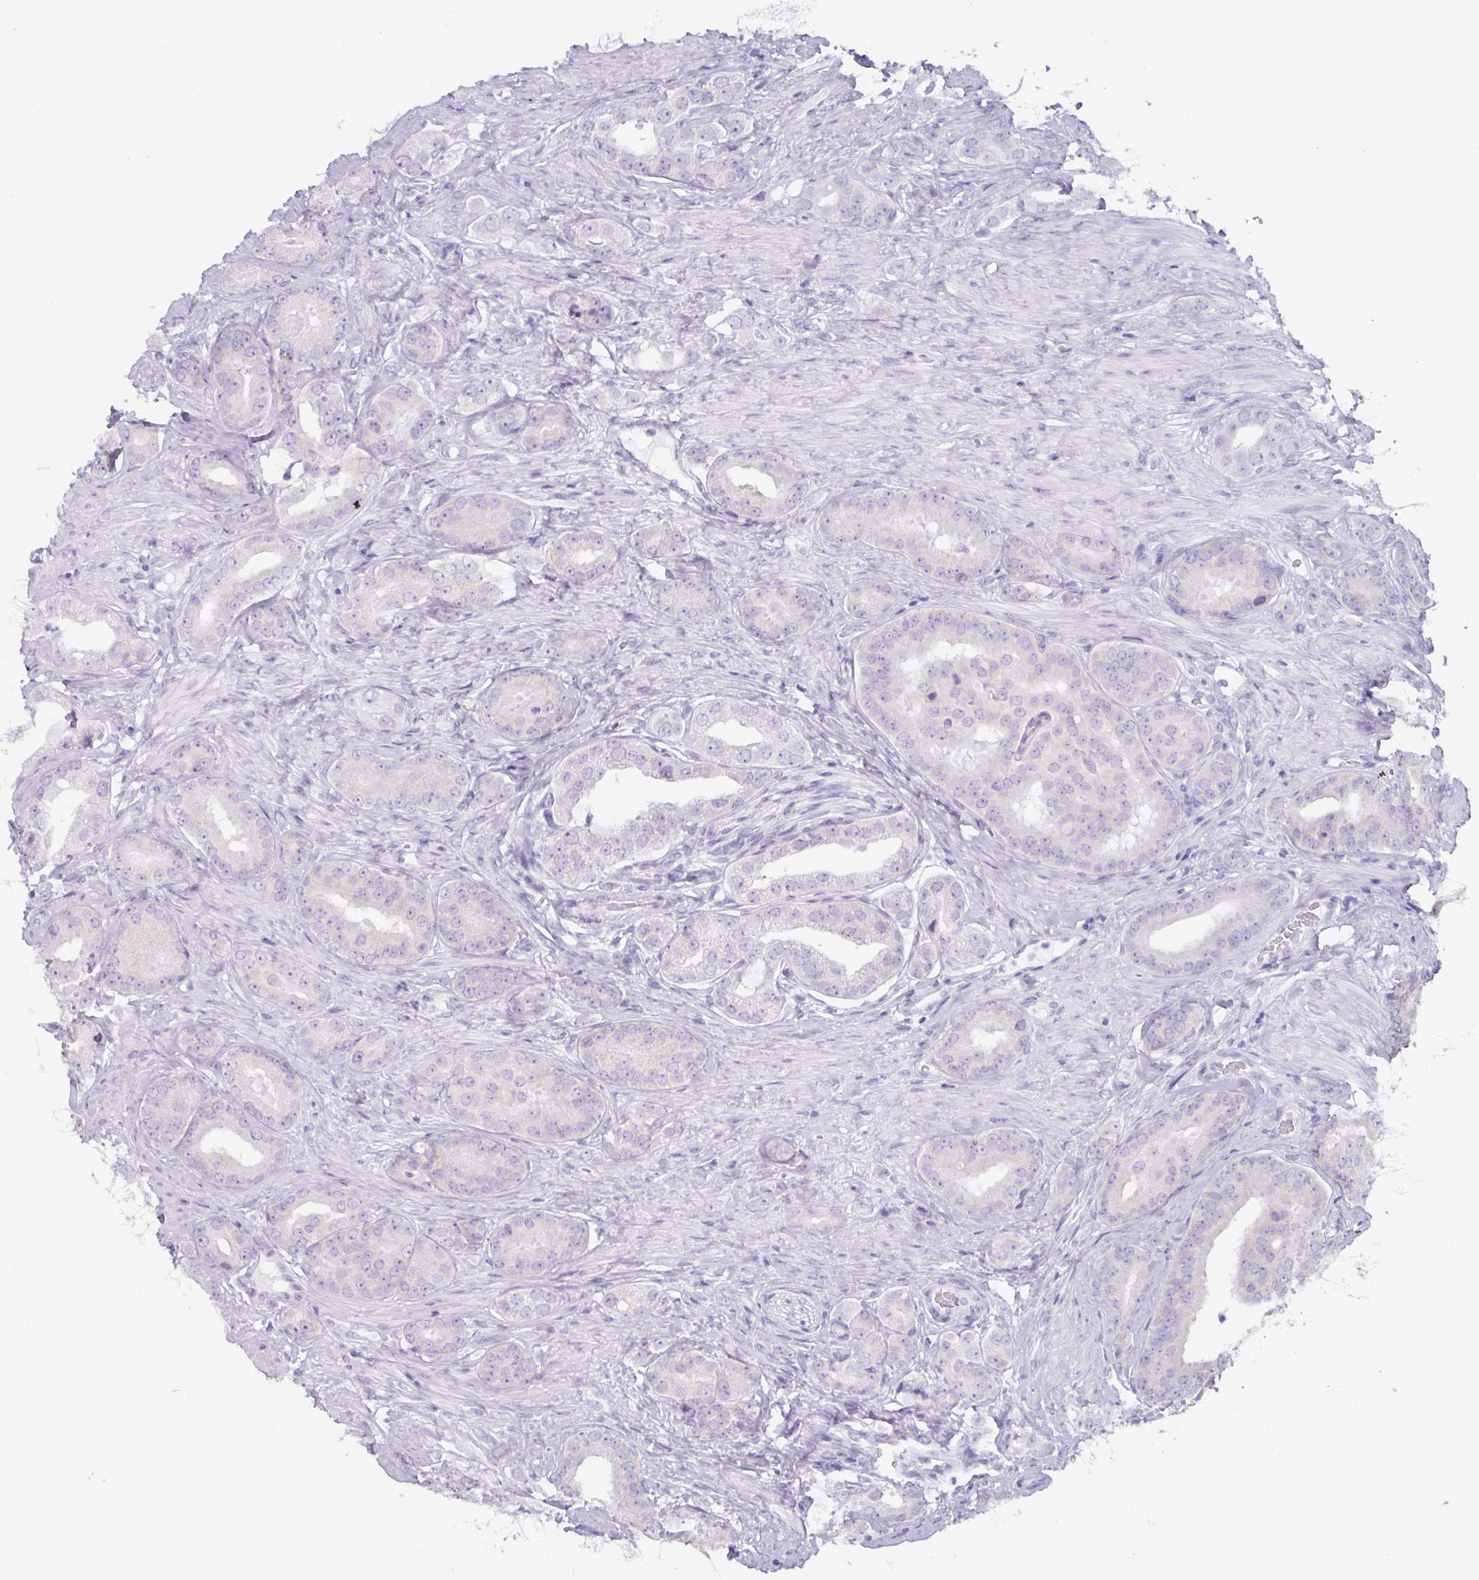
{"staining": {"intensity": "negative", "quantity": "none", "location": "none"}, "tissue": "prostate cancer", "cell_type": "Tumor cells", "image_type": "cancer", "snomed": [{"axis": "morphology", "description": "Adenocarcinoma, High grade"}, {"axis": "topography", "description": "Prostate"}], "caption": "Human prostate cancer stained for a protein using IHC demonstrates no positivity in tumor cells.", "gene": "NCCRP1", "patient": {"sex": "male", "age": 63}}